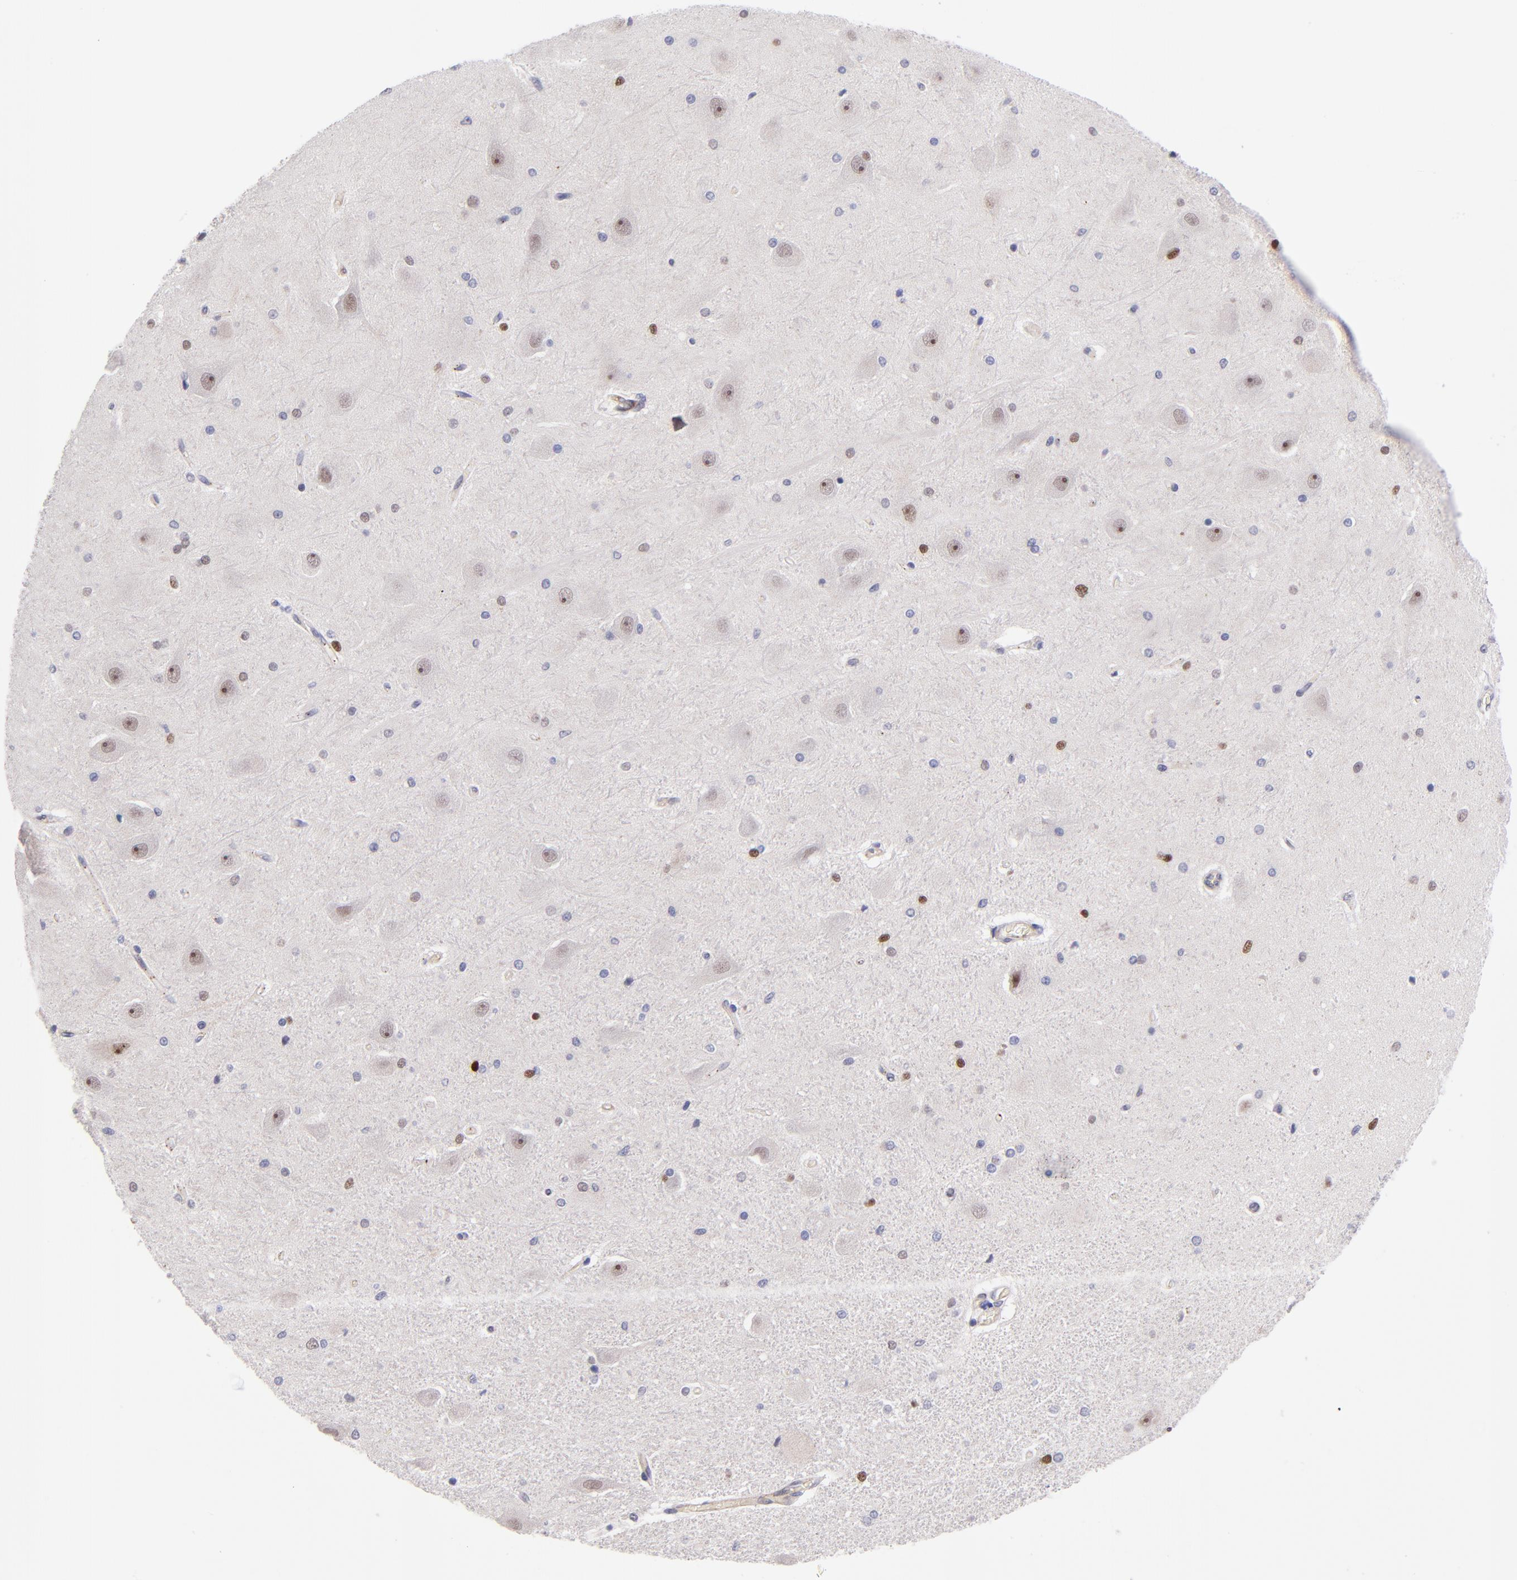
{"staining": {"intensity": "strong", "quantity": "<25%", "location": "nuclear"}, "tissue": "hippocampus", "cell_type": "Glial cells", "image_type": "normal", "snomed": [{"axis": "morphology", "description": "Normal tissue, NOS"}, {"axis": "topography", "description": "Hippocampus"}], "caption": "Strong nuclear expression for a protein is present in approximately <25% of glial cells of benign hippocampus using IHC.", "gene": "SOX6", "patient": {"sex": "female", "age": 54}}